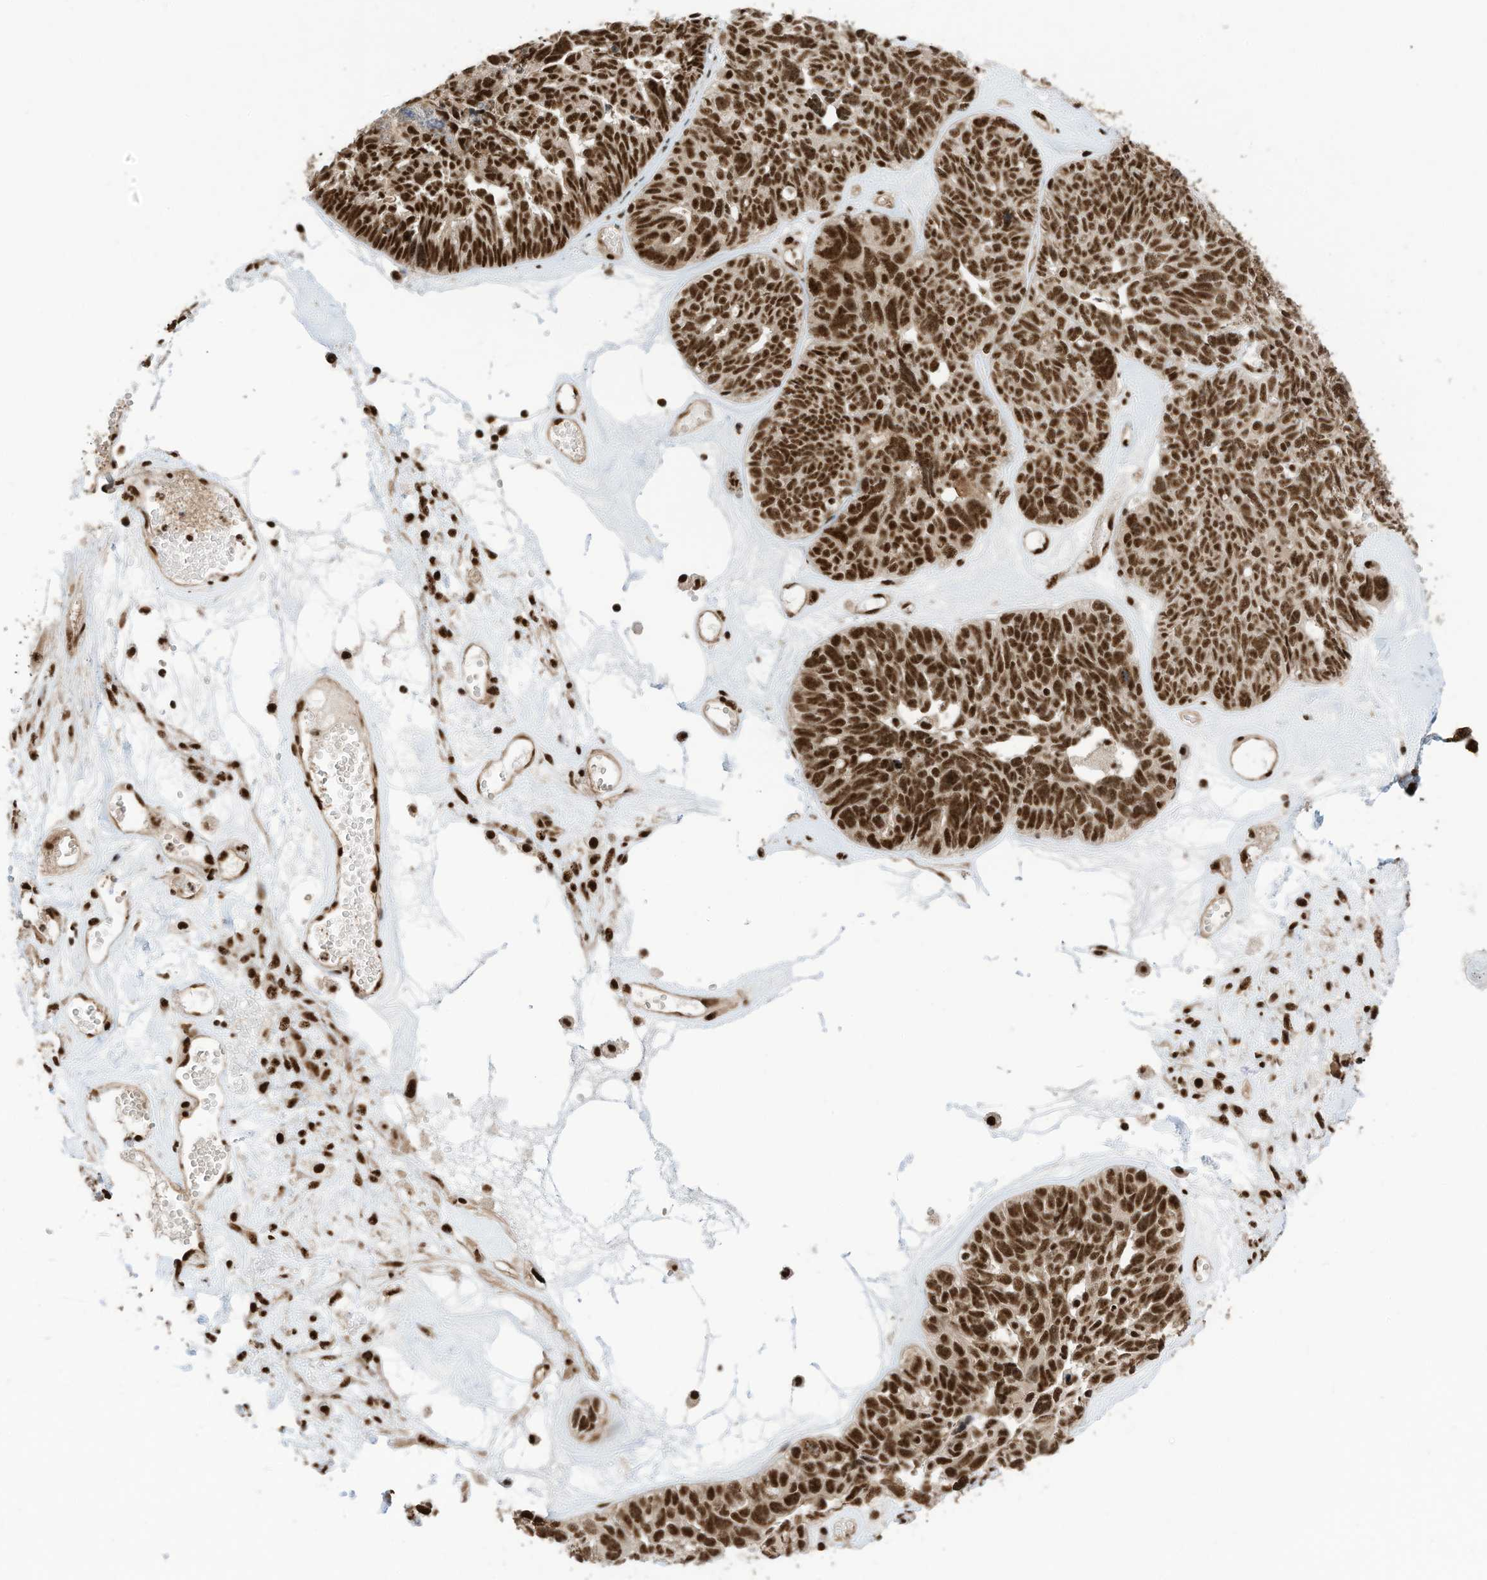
{"staining": {"intensity": "strong", "quantity": ">75%", "location": "nuclear"}, "tissue": "ovarian cancer", "cell_type": "Tumor cells", "image_type": "cancer", "snomed": [{"axis": "morphology", "description": "Cystadenocarcinoma, serous, NOS"}, {"axis": "topography", "description": "Ovary"}], "caption": "Immunohistochemistry (IHC) of human ovarian cancer (serous cystadenocarcinoma) reveals high levels of strong nuclear expression in about >75% of tumor cells.", "gene": "SF3A3", "patient": {"sex": "female", "age": 79}}